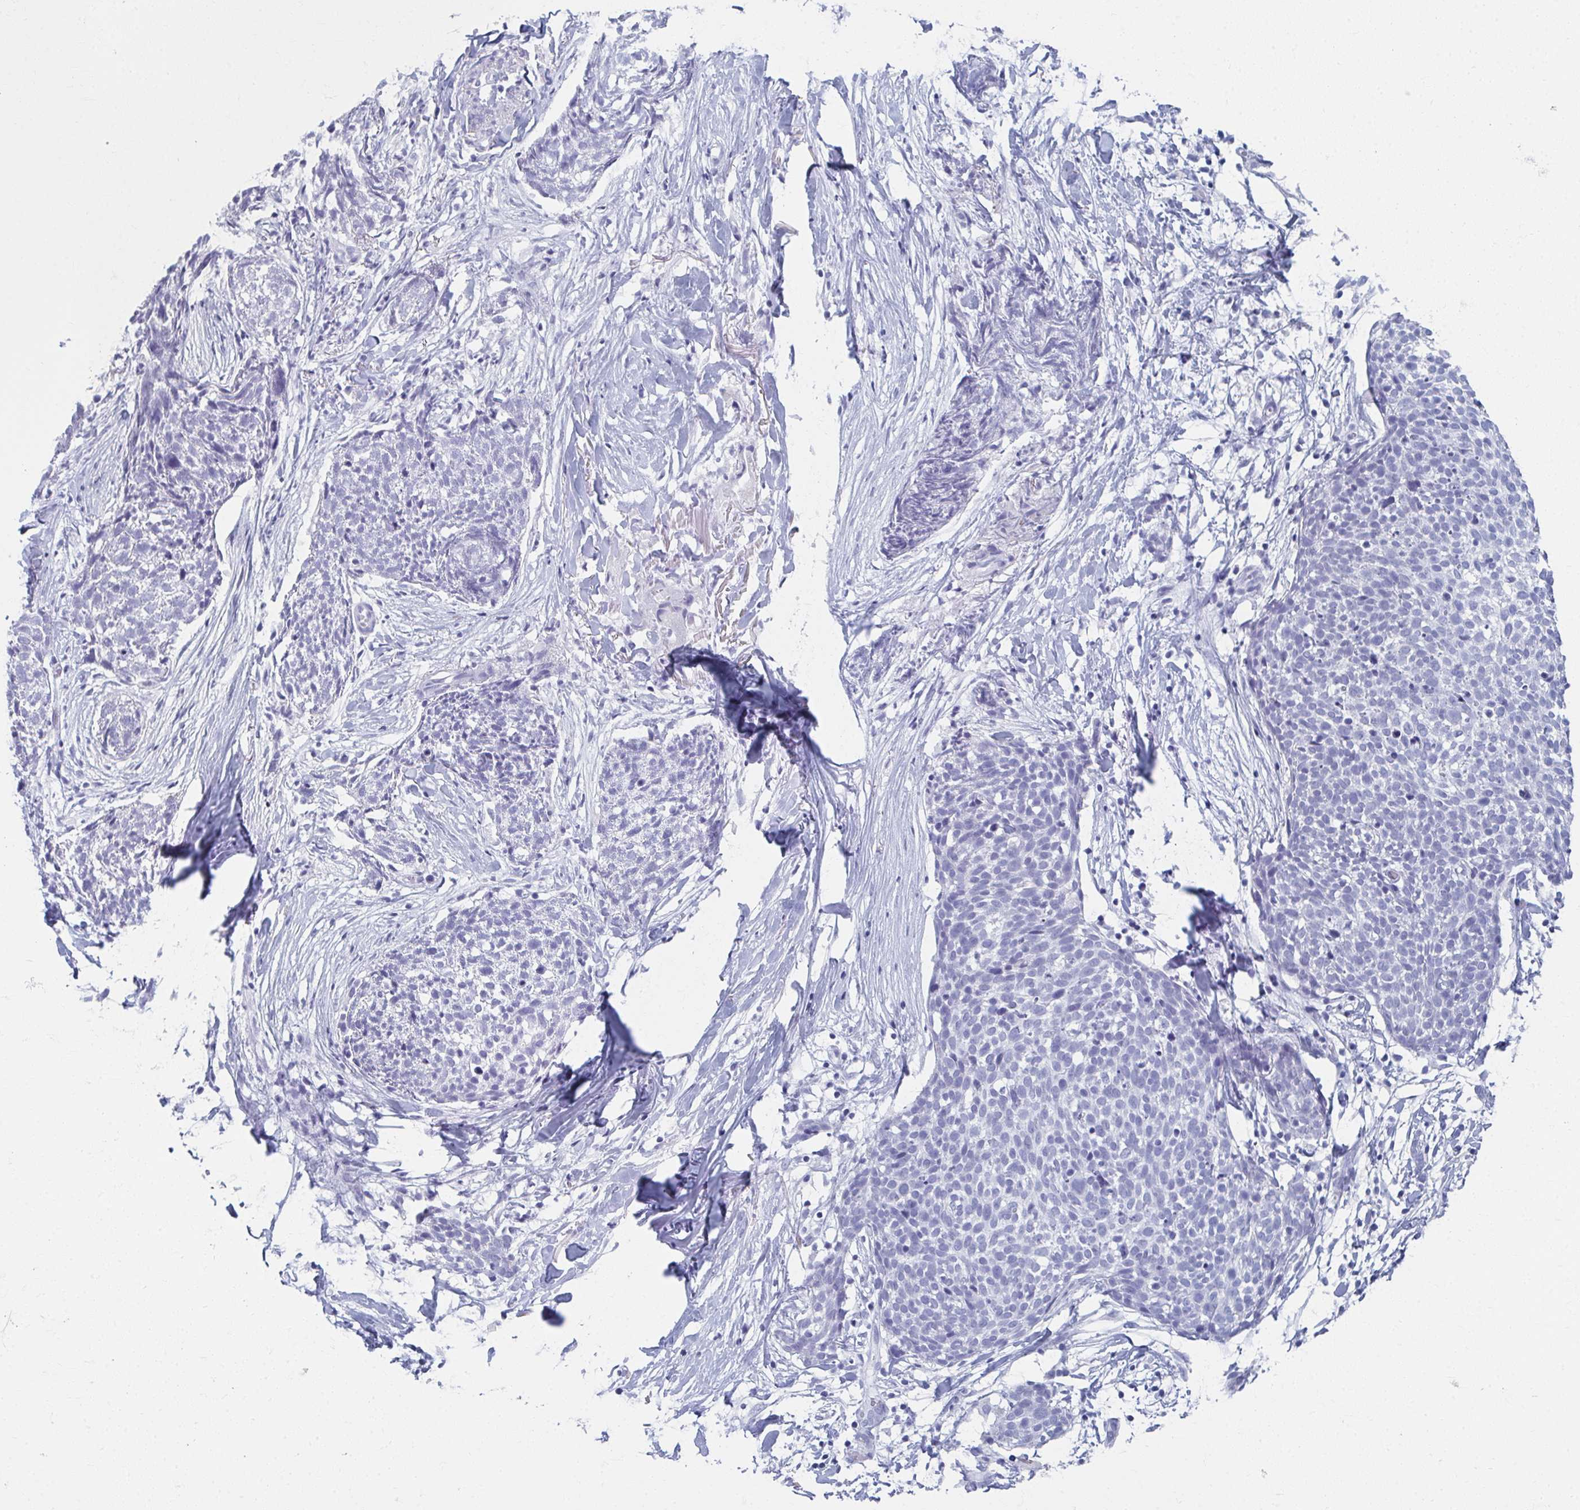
{"staining": {"intensity": "negative", "quantity": "none", "location": "none"}, "tissue": "skin cancer", "cell_type": "Tumor cells", "image_type": "cancer", "snomed": [{"axis": "morphology", "description": "Squamous cell carcinoma, NOS"}, {"axis": "topography", "description": "Skin"}, {"axis": "topography", "description": "Vulva"}], "caption": "This is a histopathology image of immunohistochemistry (IHC) staining of squamous cell carcinoma (skin), which shows no expression in tumor cells. Nuclei are stained in blue.", "gene": "GHRL", "patient": {"sex": "female", "age": 75}}